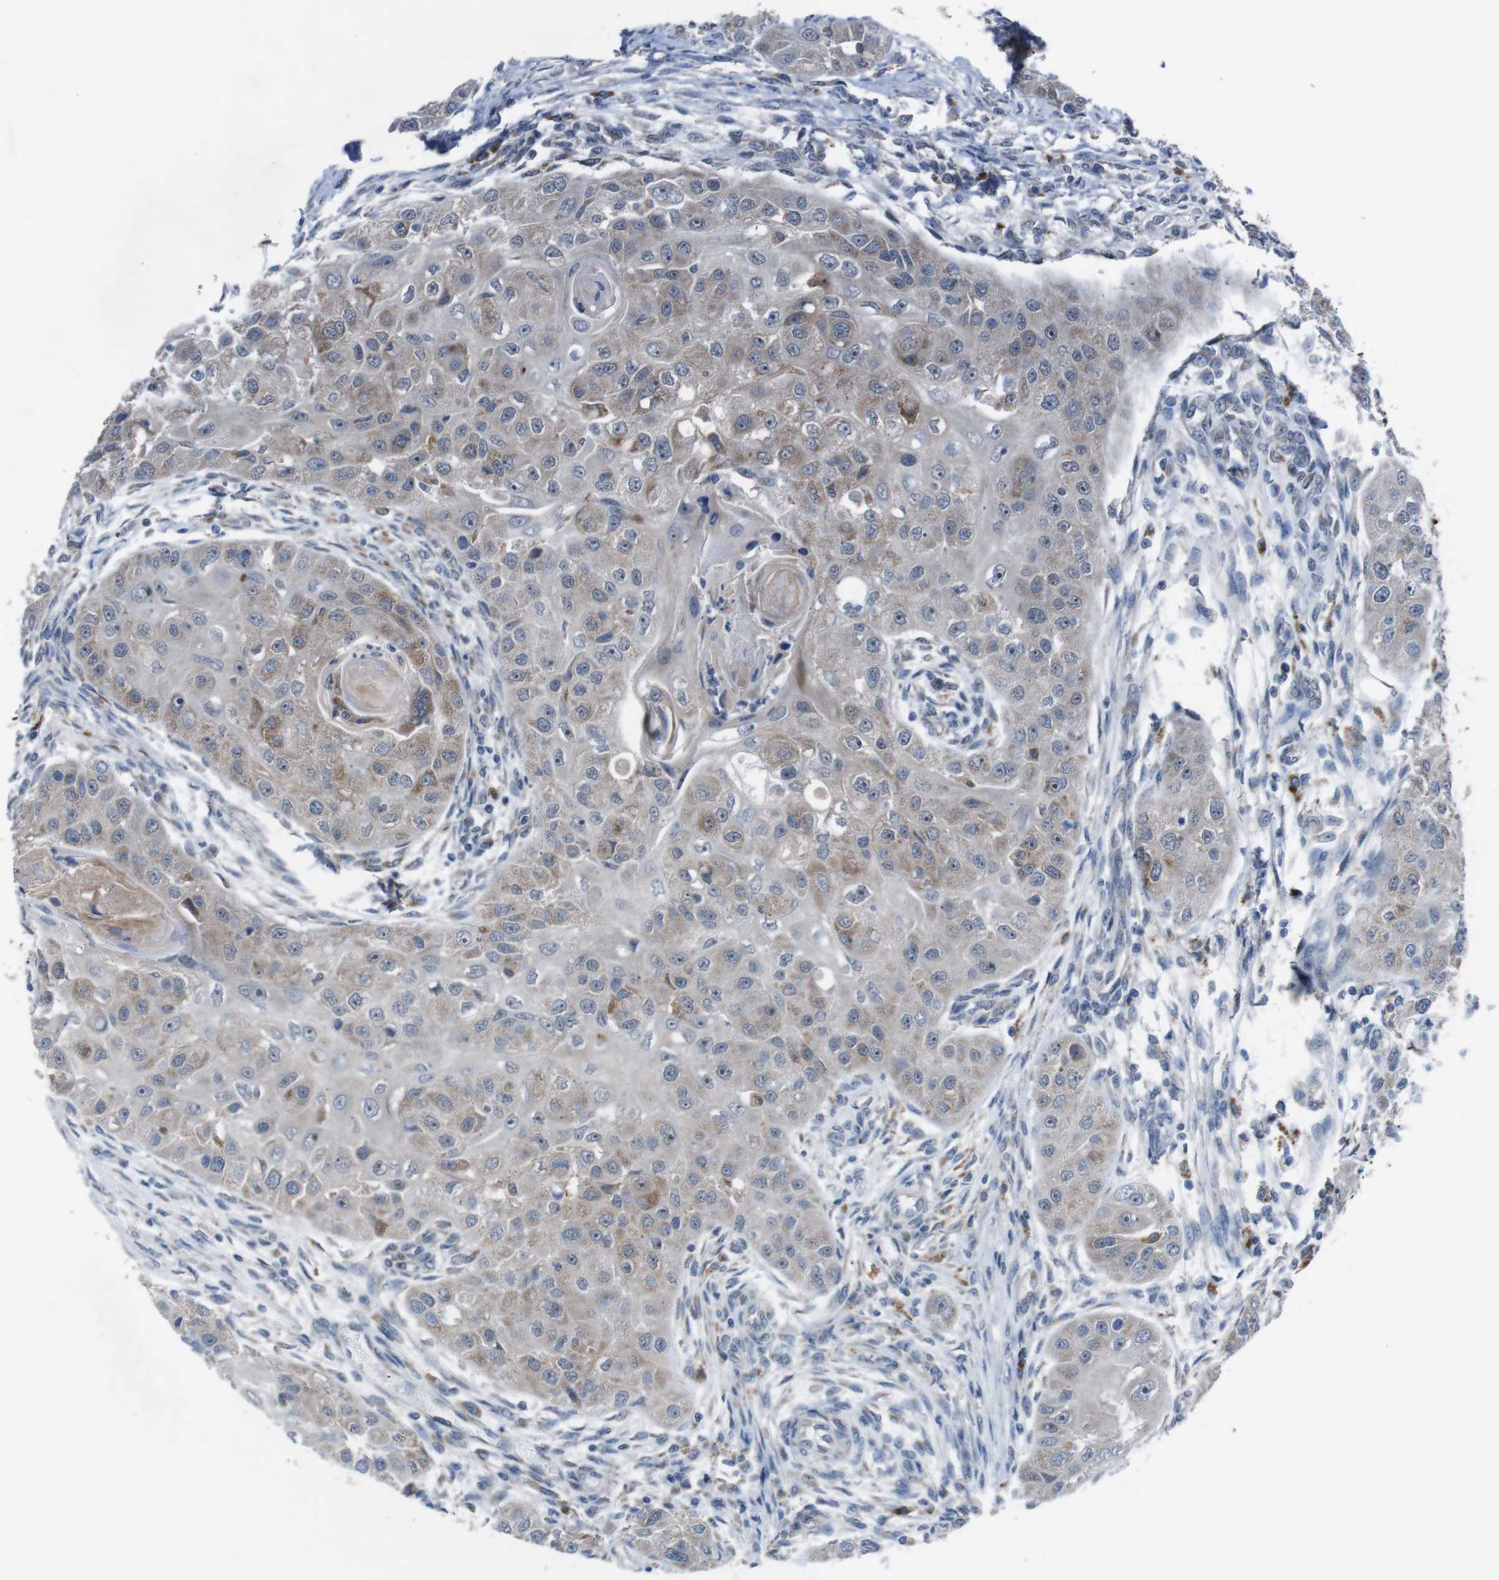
{"staining": {"intensity": "moderate", "quantity": "25%-75%", "location": "cytoplasmic/membranous"}, "tissue": "head and neck cancer", "cell_type": "Tumor cells", "image_type": "cancer", "snomed": [{"axis": "morphology", "description": "Normal tissue, NOS"}, {"axis": "morphology", "description": "Squamous cell carcinoma, NOS"}, {"axis": "topography", "description": "Skeletal muscle"}, {"axis": "topography", "description": "Head-Neck"}], "caption": "Immunohistochemistry (DAB) staining of head and neck cancer shows moderate cytoplasmic/membranous protein positivity in approximately 25%-75% of tumor cells.", "gene": "CDH22", "patient": {"sex": "male", "age": 51}}